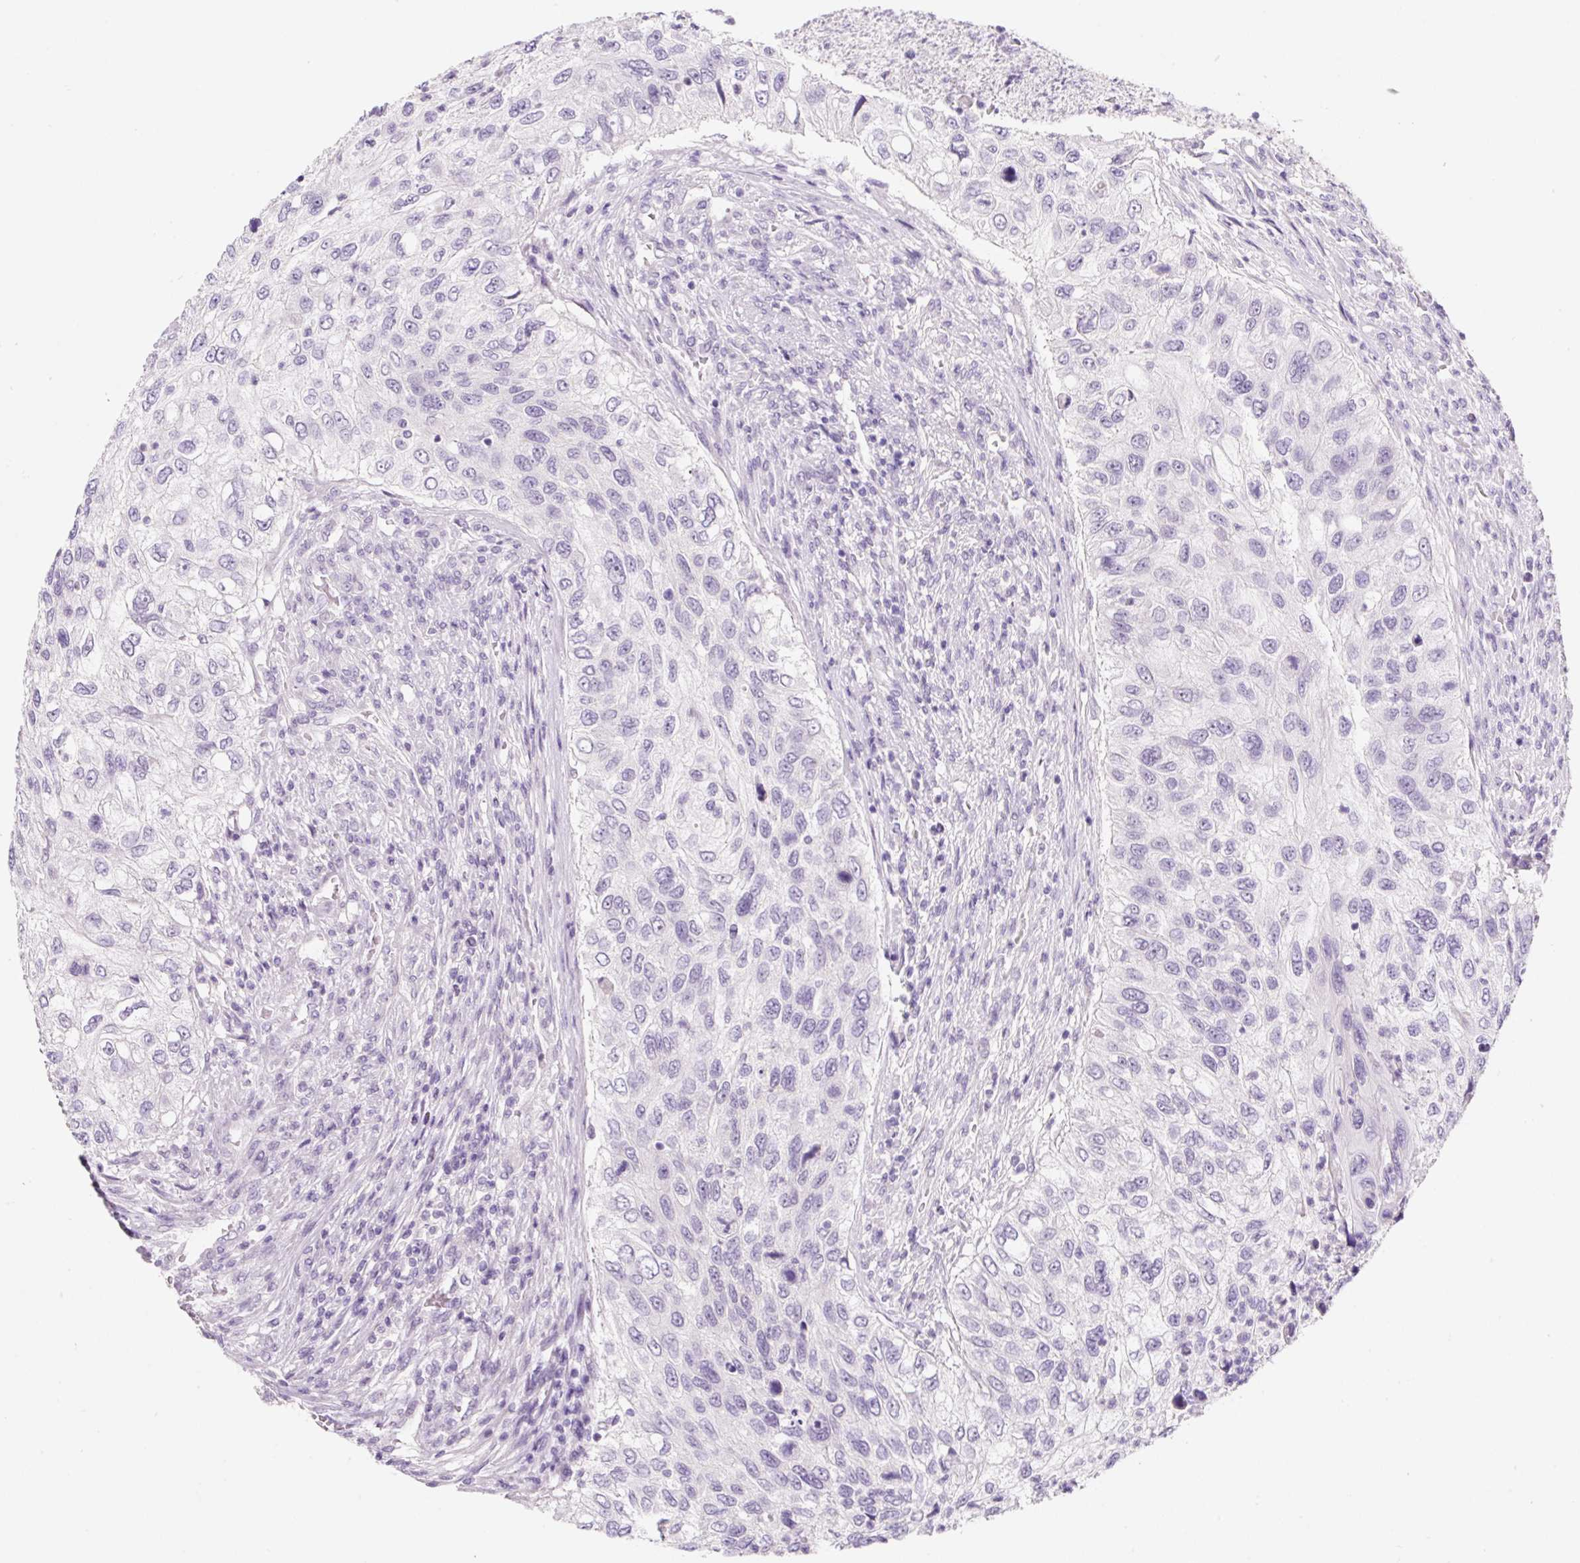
{"staining": {"intensity": "negative", "quantity": "none", "location": "none"}, "tissue": "urothelial cancer", "cell_type": "Tumor cells", "image_type": "cancer", "snomed": [{"axis": "morphology", "description": "Urothelial carcinoma, High grade"}, {"axis": "topography", "description": "Urinary bladder"}], "caption": "Photomicrograph shows no significant protein positivity in tumor cells of urothelial cancer.", "gene": "SYP", "patient": {"sex": "female", "age": 60}}